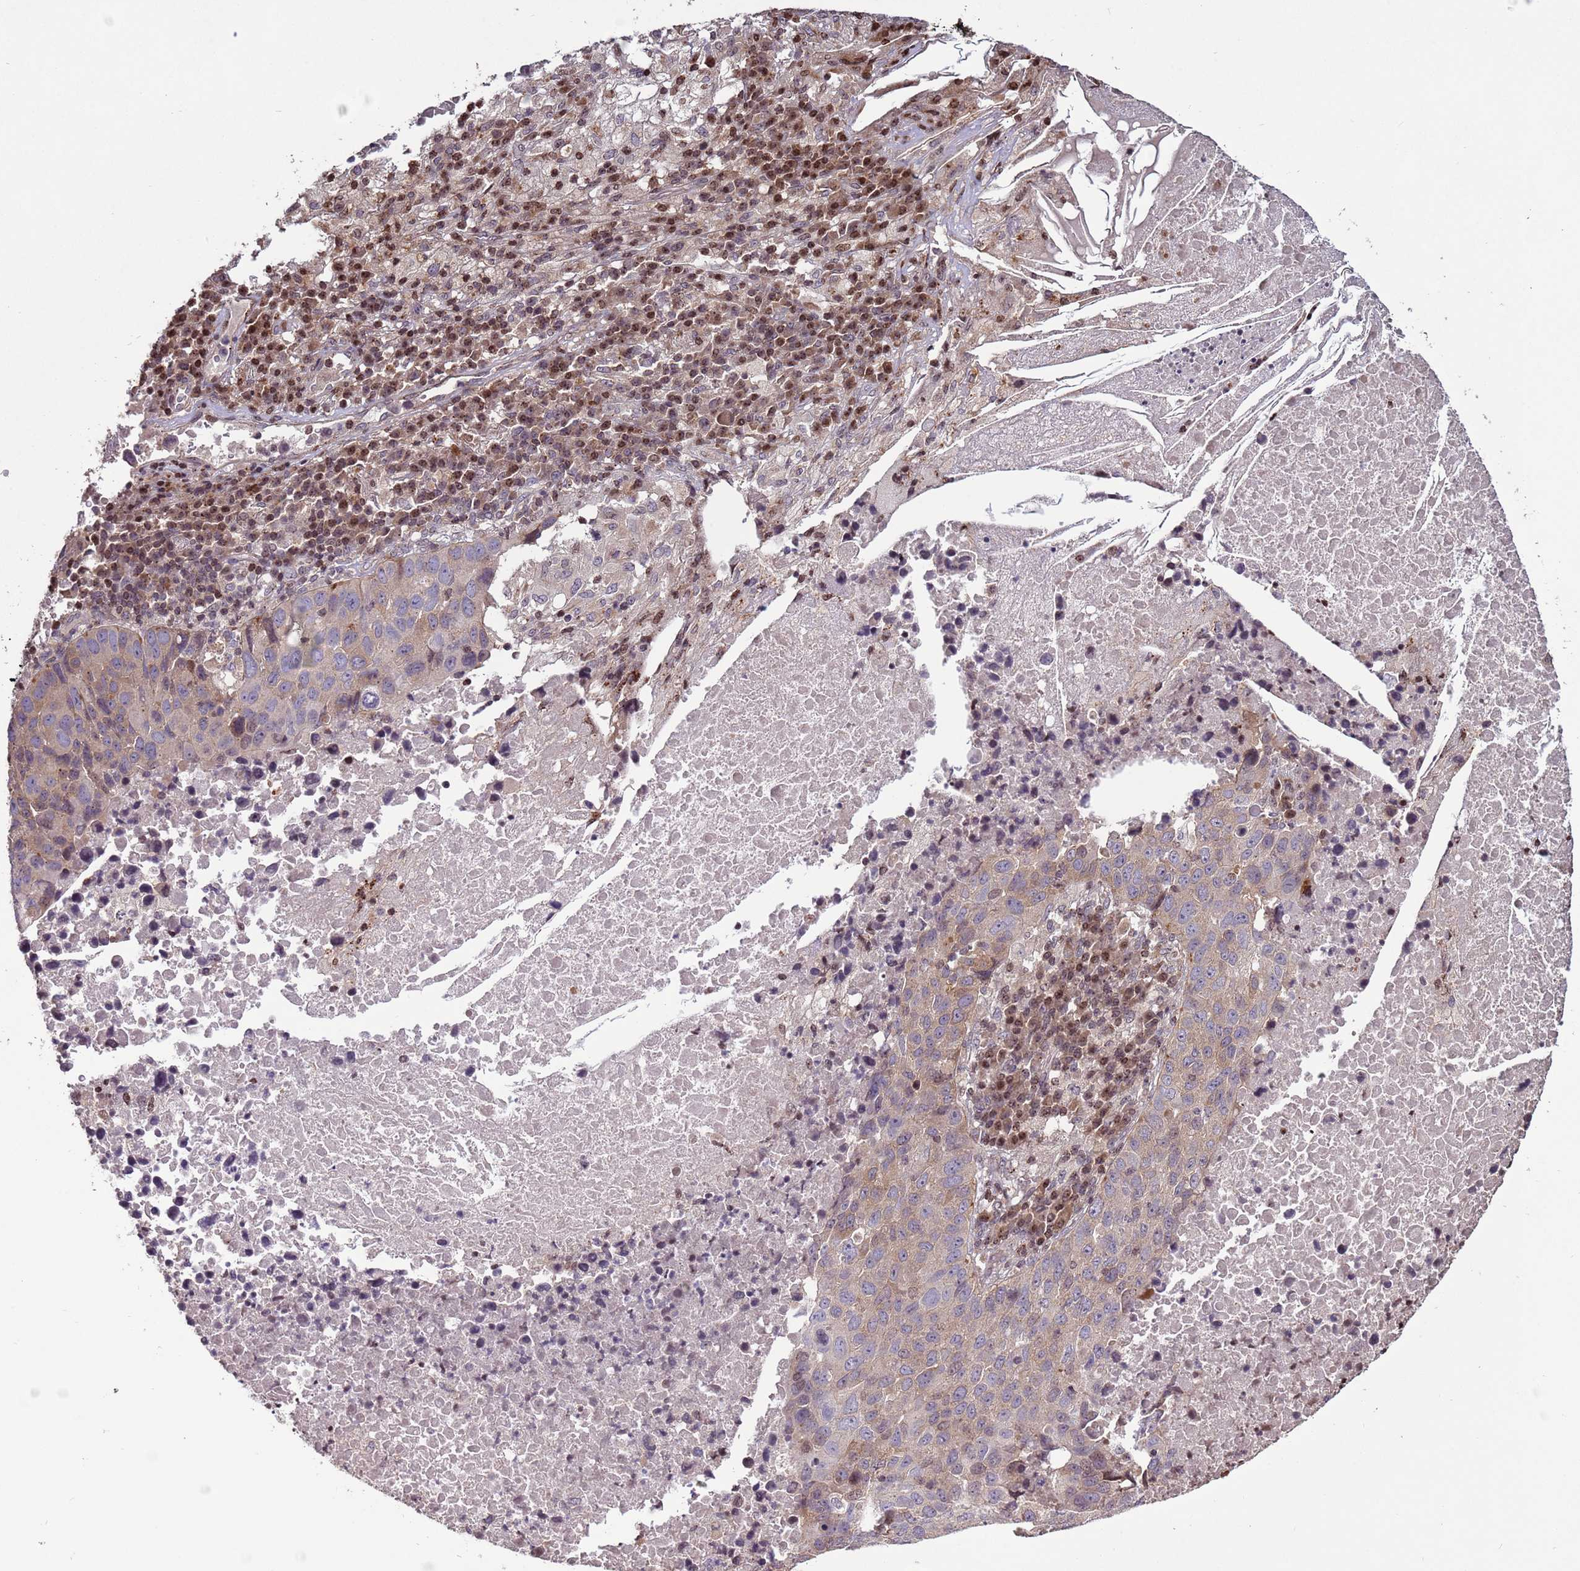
{"staining": {"intensity": "weak", "quantity": "<25%", "location": "cytoplasmic/membranous"}, "tissue": "lung cancer", "cell_type": "Tumor cells", "image_type": "cancer", "snomed": [{"axis": "morphology", "description": "Squamous cell carcinoma, NOS"}, {"axis": "topography", "description": "Lung"}], "caption": "Image shows no protein staining in tumor cells of lung squamous cell carcinoma tissue. (Brightfield microscopy of DAB (3,3'-diaminobenzidine) IHC at high magnification).", "gene": "HGH1", "patient": {"sex": "male", "age": 73}}